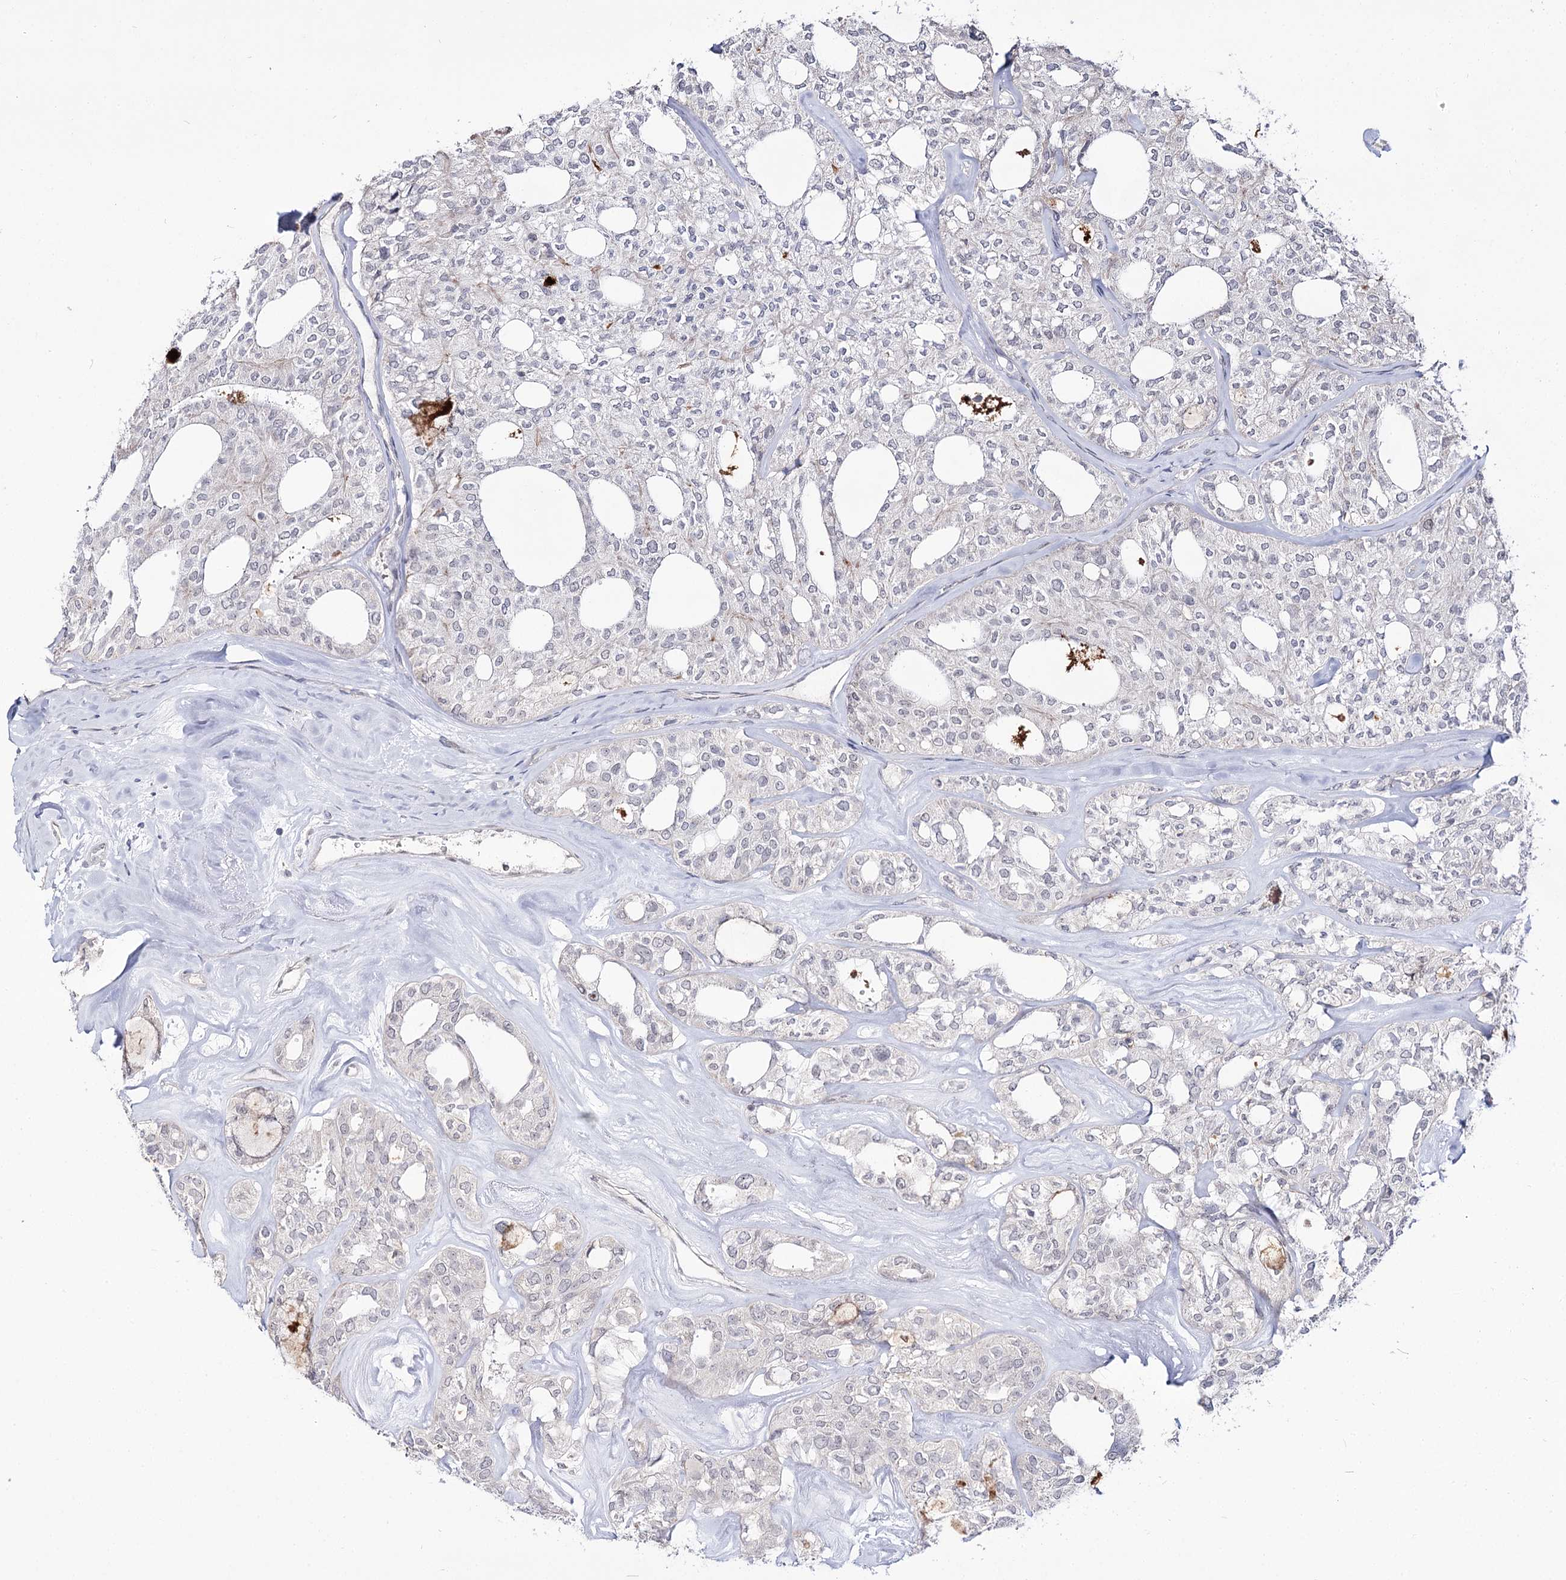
{"staining": {"intensity": "negative", "quantity": "none", "location": "none"}, "tissue": "thyroid cancer", "cell_type": "Tumor cells", "image_type": "cancer", "snomed": [{"axis": "morphology", "description": "Follicular adenoma carcinoma, NOS"}, {"axis": "topography", "description": "Thyroid gland"}], "caption": "DAB (3,3'-diaminobenzidine) immunohistochemical staining of thyroid cancer displays no significant expression in tumor cells. Brightfield microscopy of IHC stained with DAB (3,3'-diaminobenzidine) (brown) and hematoxylin (blue), captured at high magnification.", "gene": "RRP9", "patient": {"sex": "male", "age": 75}}